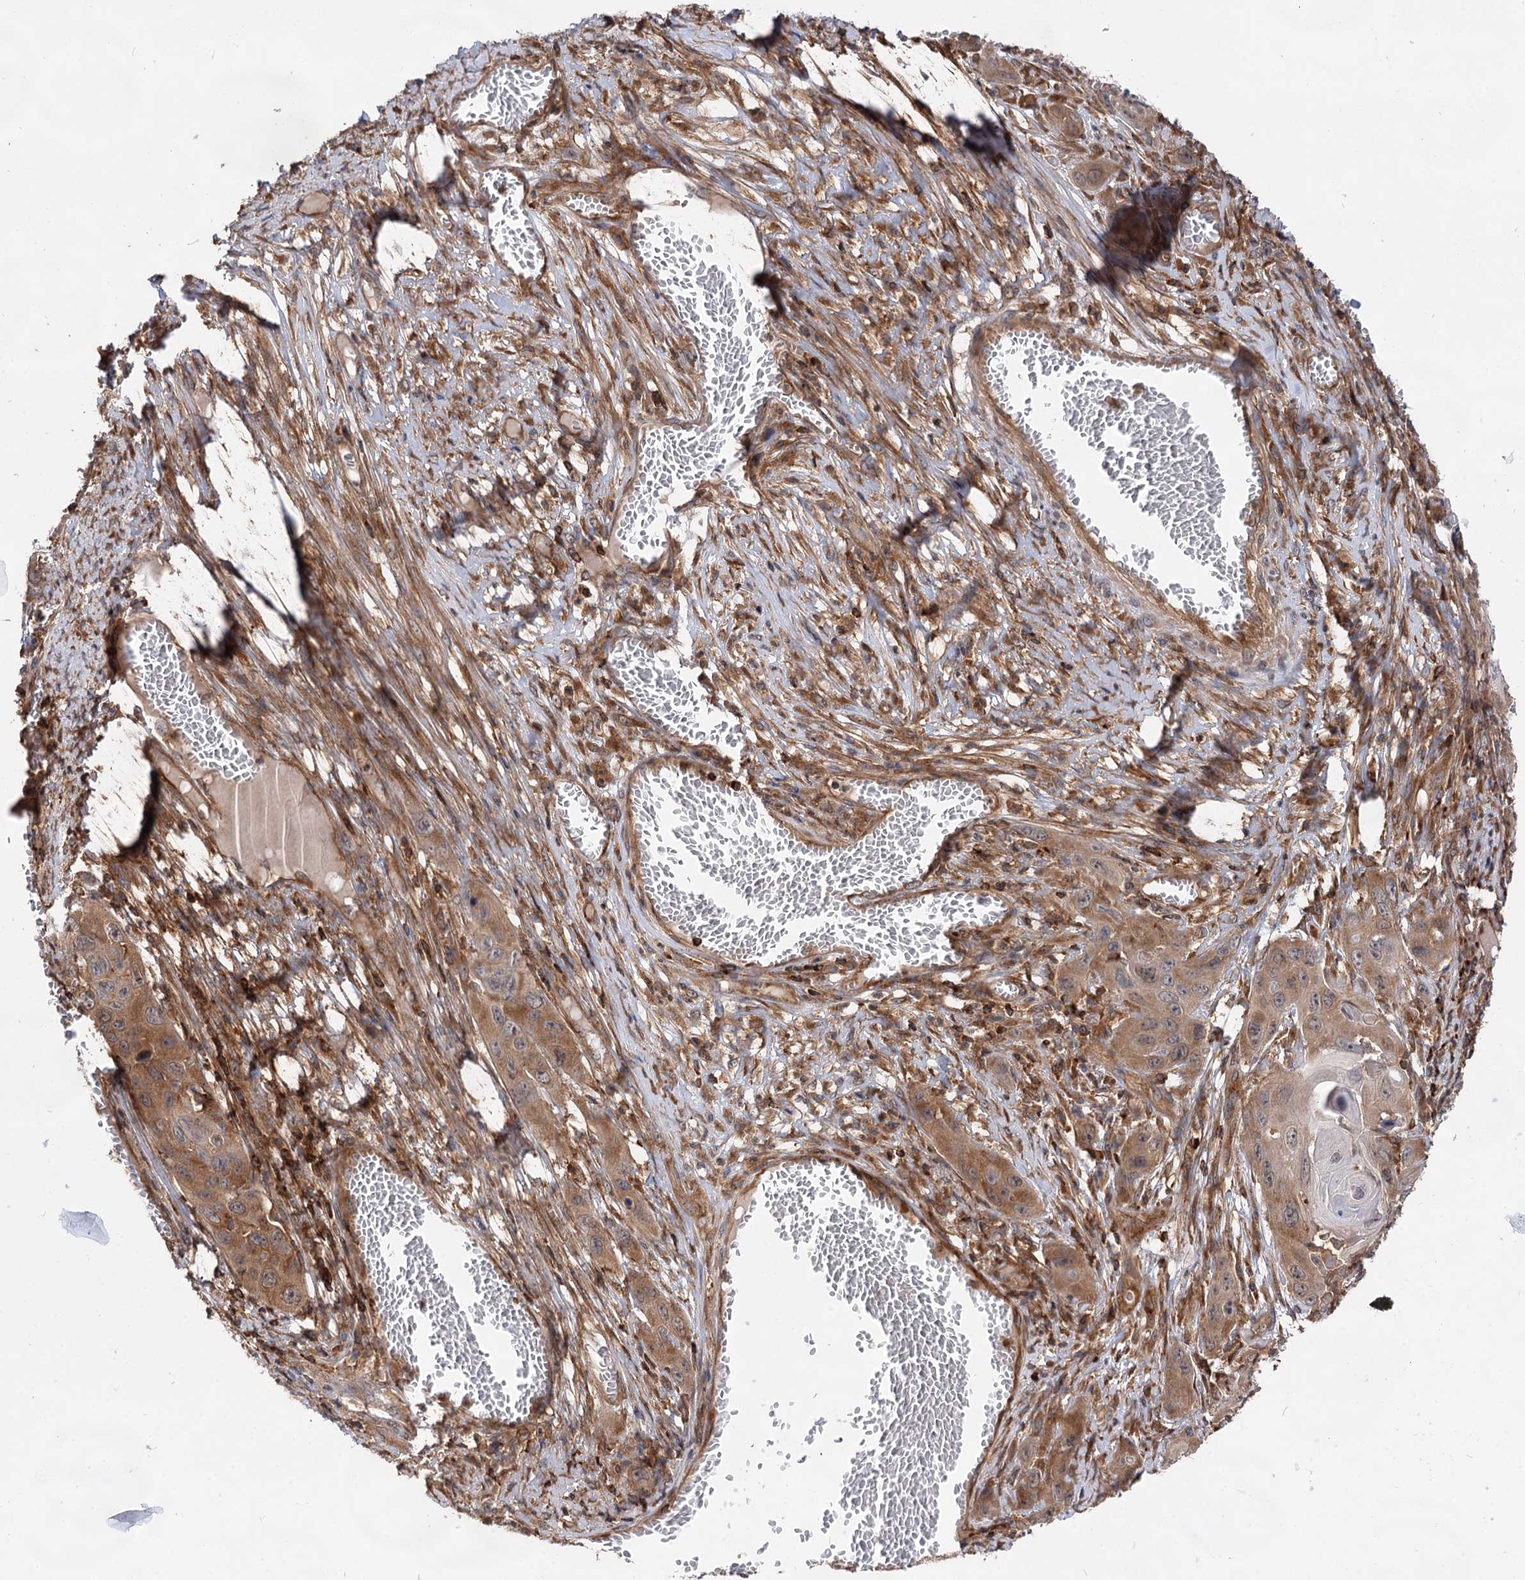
{"staining": {"intensity": "moderate", "quantity": "25%-75%", "location": "cytoplasmic/membranous"}, "tissue": "skin cancer", "cell_type": "Tumor cells", "image_type": "cancer", "snomed": [{"axis": "morphology", "description": "Squamous cell carcinoma, NOS"}, {"axis": "topography", "description": "Skin"}], "caption": "There is medium levels of moderate cytoplasmic/membranous positivity in tumor cells of skin cancer, as demonstrated by immunohistochemical staining (brown color).", "gene": "PACS1", "patient": {"sex": "male", "age": 55}}